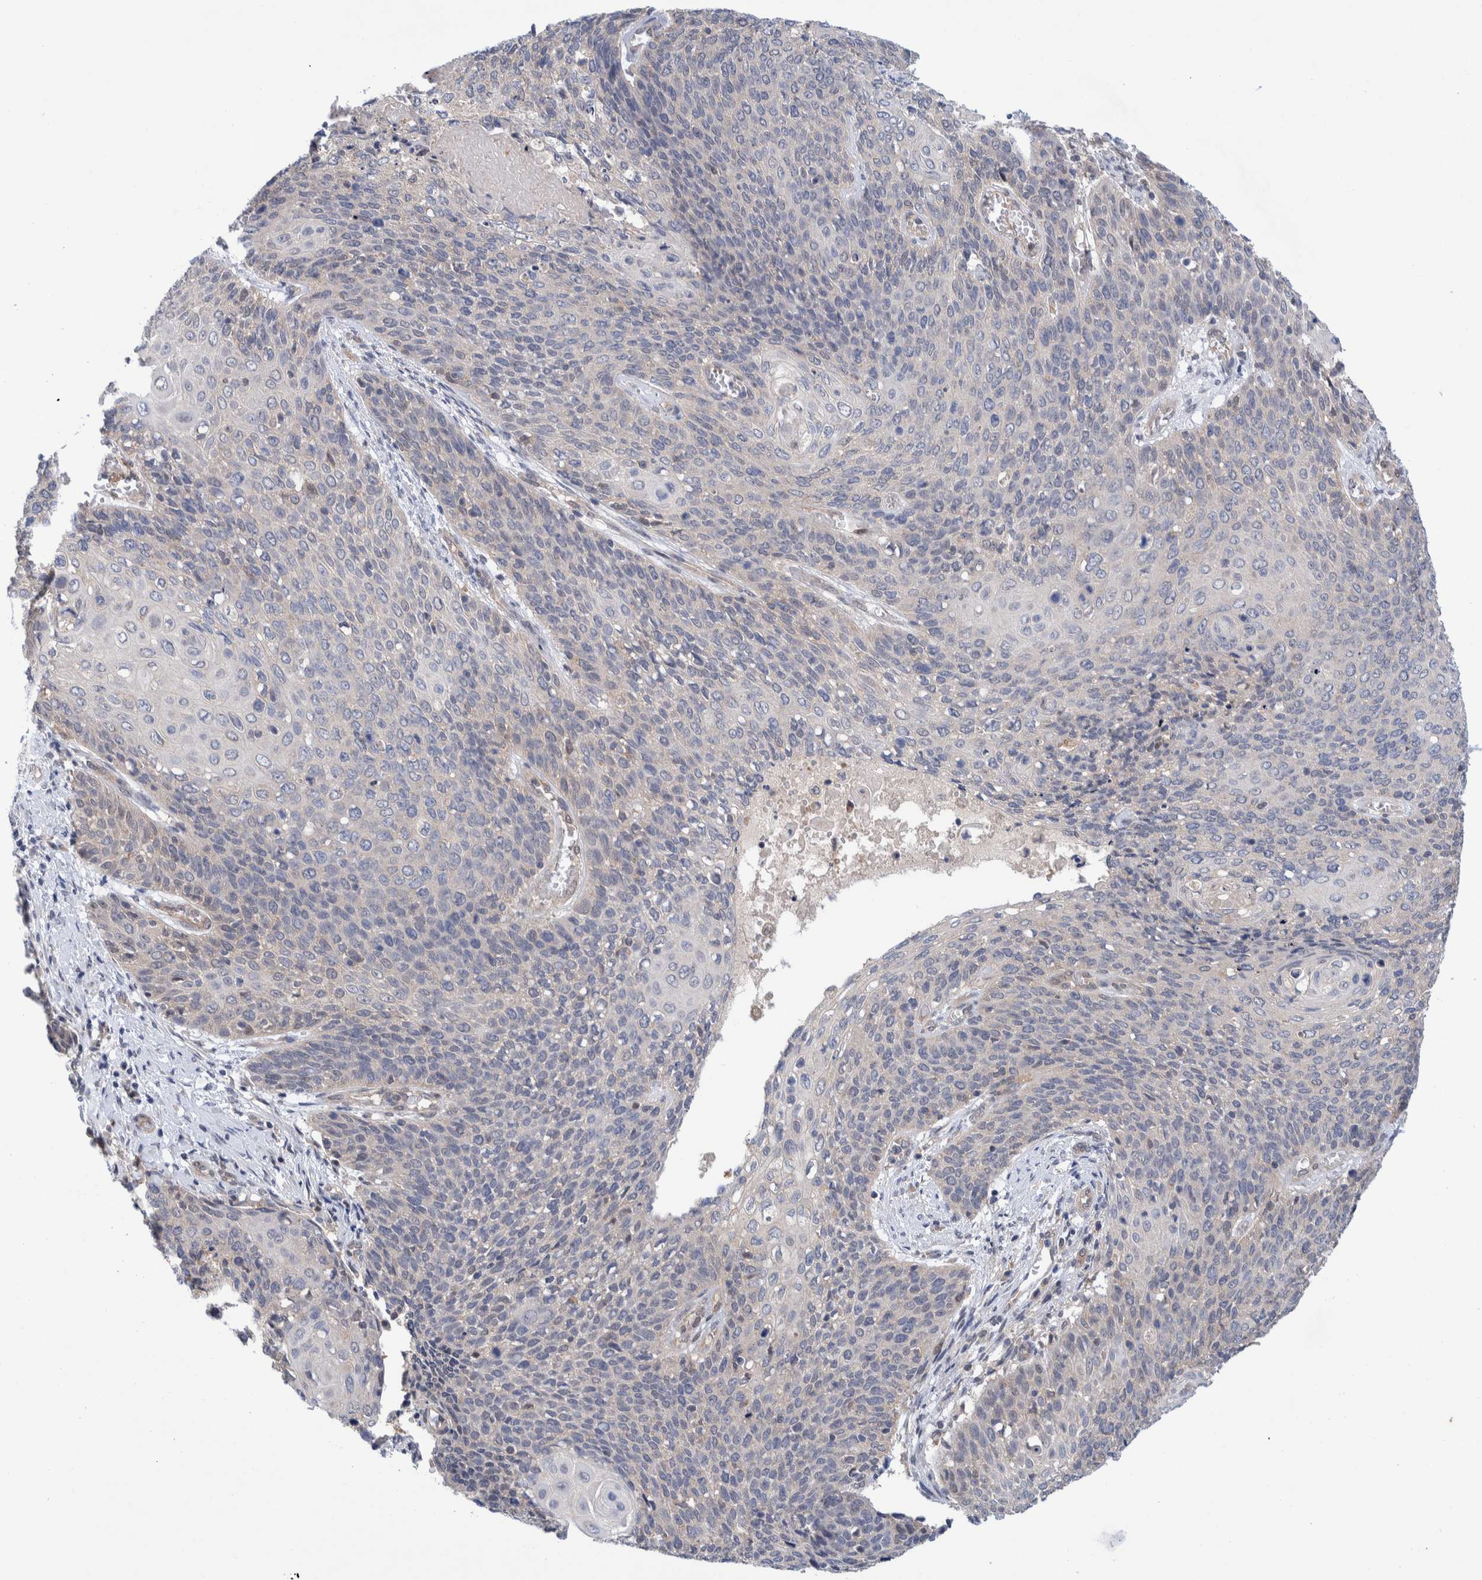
{"staining": {"intensity": "weak", "quantity": "<25%", "location": "cytoplasmic/membranous"}, "tissue": "cervical cancer", "cell_type": "Tumor cells", "image_type": "cancer", "snomed": [{"axis": "morphology", "description": "Squamous cell carcinoma, NOS"}, {"axis": "topography", "description": "Cervix"}], "caption": "IHC of human cervical squamous cell carcinoma exhibits no expression in tumor cells. Nuclei are stained in blue.", "gene": "PFAS", "patient": {"sex": "female", "age": 39}}